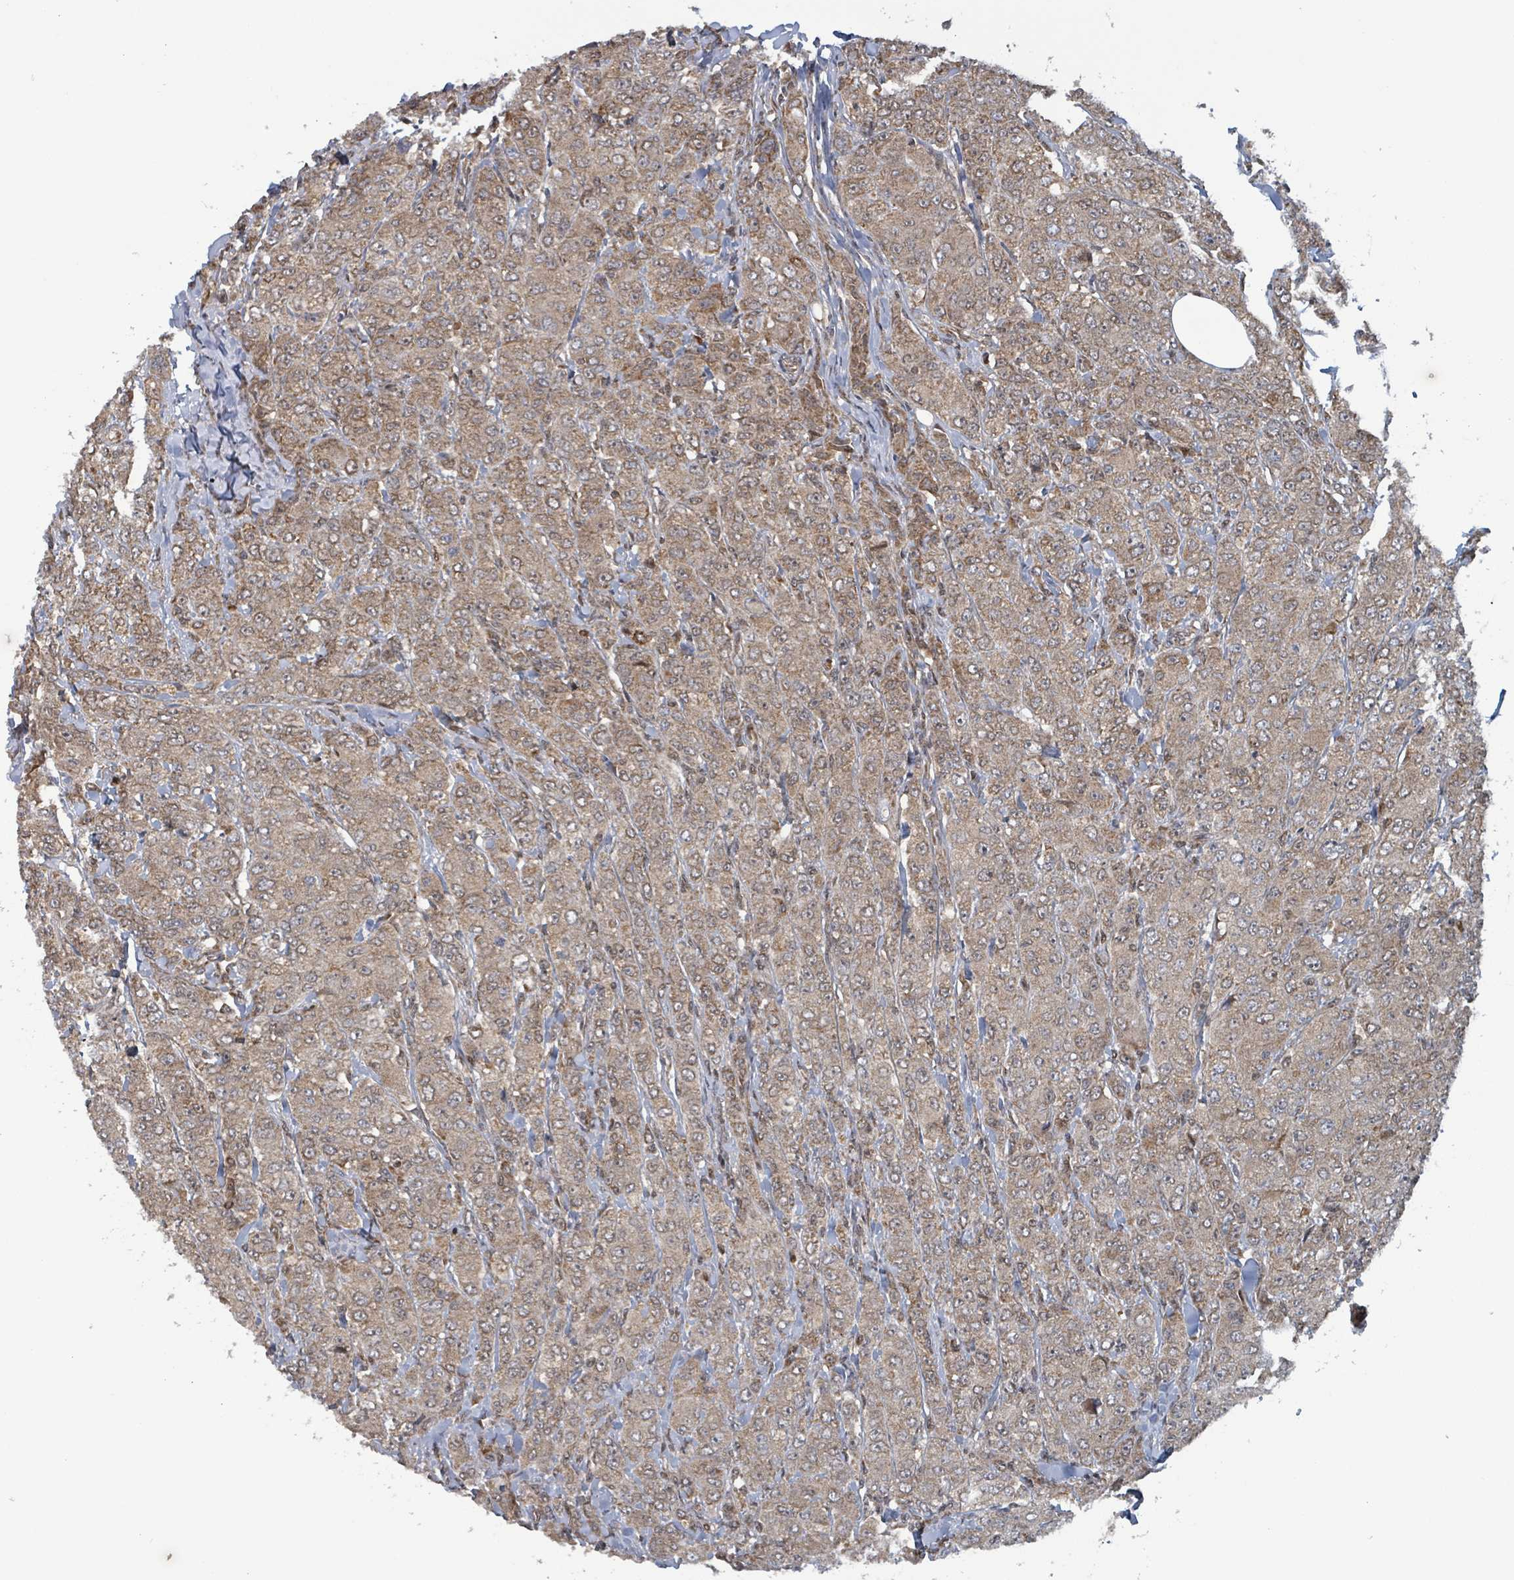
{"staining": {"intensity": "moderate", "quantity": "25%-75%", "location": "cytoplasmic/membranous"}, "tissue": "breast cancer", "cell_type": "Tumor cells", "image_type": "cancer", "snomed": [{"axis": "morphology", "description": "Duct carcinoma"}, {"axis": "topography", "description": "Breast"}], "caption": "A brown stain labels moderate cytoplasmic/membranous expression of a protein in human breast cancer (infiltrating ductal carcinoma) tumor cells.", "gene": "HIVEP1", "patient": {"sex": "female", "age": 43}}